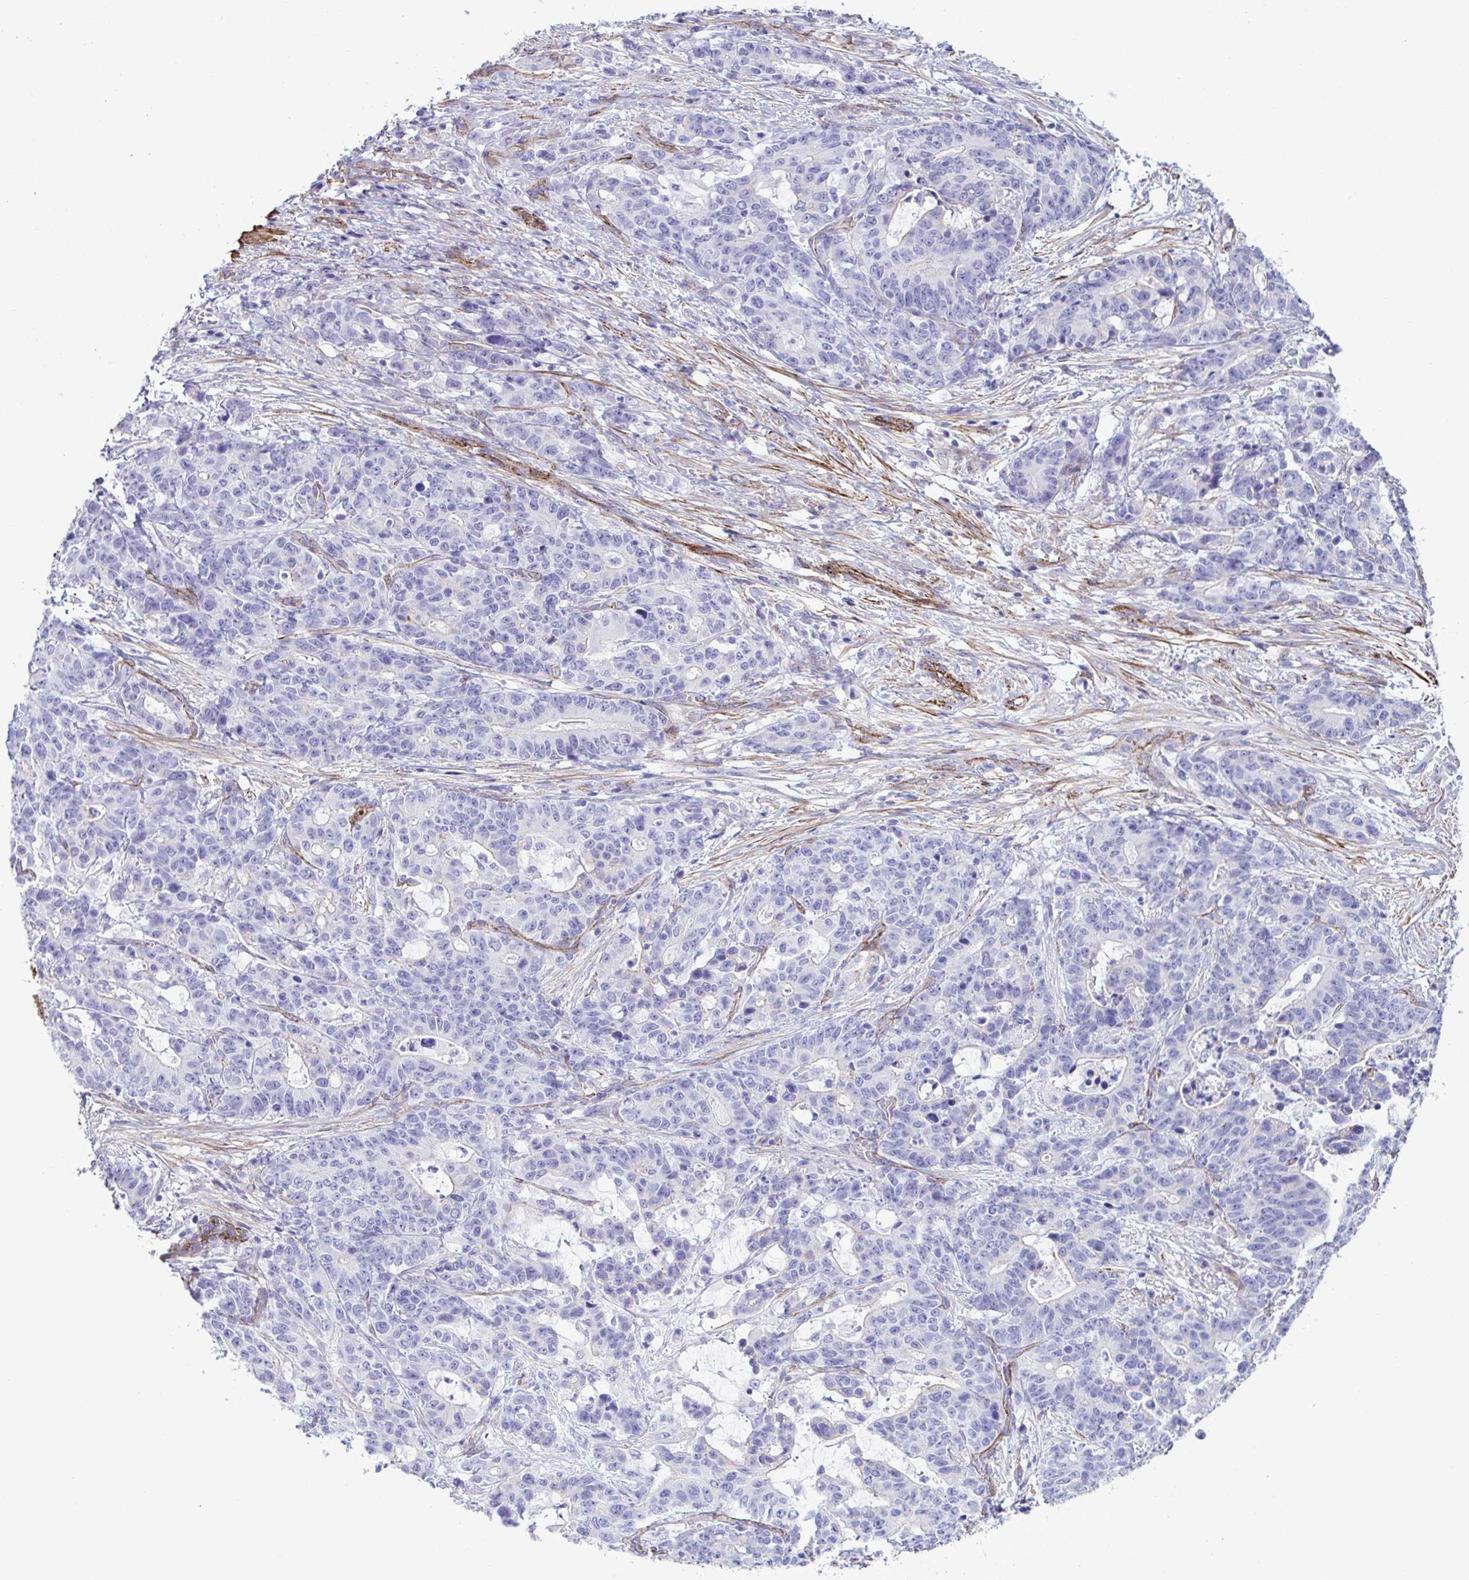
{"staining": {"intensity": "negative", "quantity": "none", "location": "none"}, "tissue": "stomach cancer", "cell_type": "Tumor cells", "image_type": "cancer", "snomed": [{"axis": "morphology", "description": "Normal tissue, NOS"}, {"axis": "morphology", "description": "Adenocarcinoma, NOS"}, {"axis": "topography", "description": "Stomach"}], "caption": "Adenocarcinoma (stomach) was stained to show a protein in brown. There is no significant staining in tumor cells. (Stains: DAB IHC with hematoxylin counter stain, Microscopy: brightfield microscopy at high magnification).", "gene": "SYNPO2L", "patient": {"sex": "female", "age": 64}}